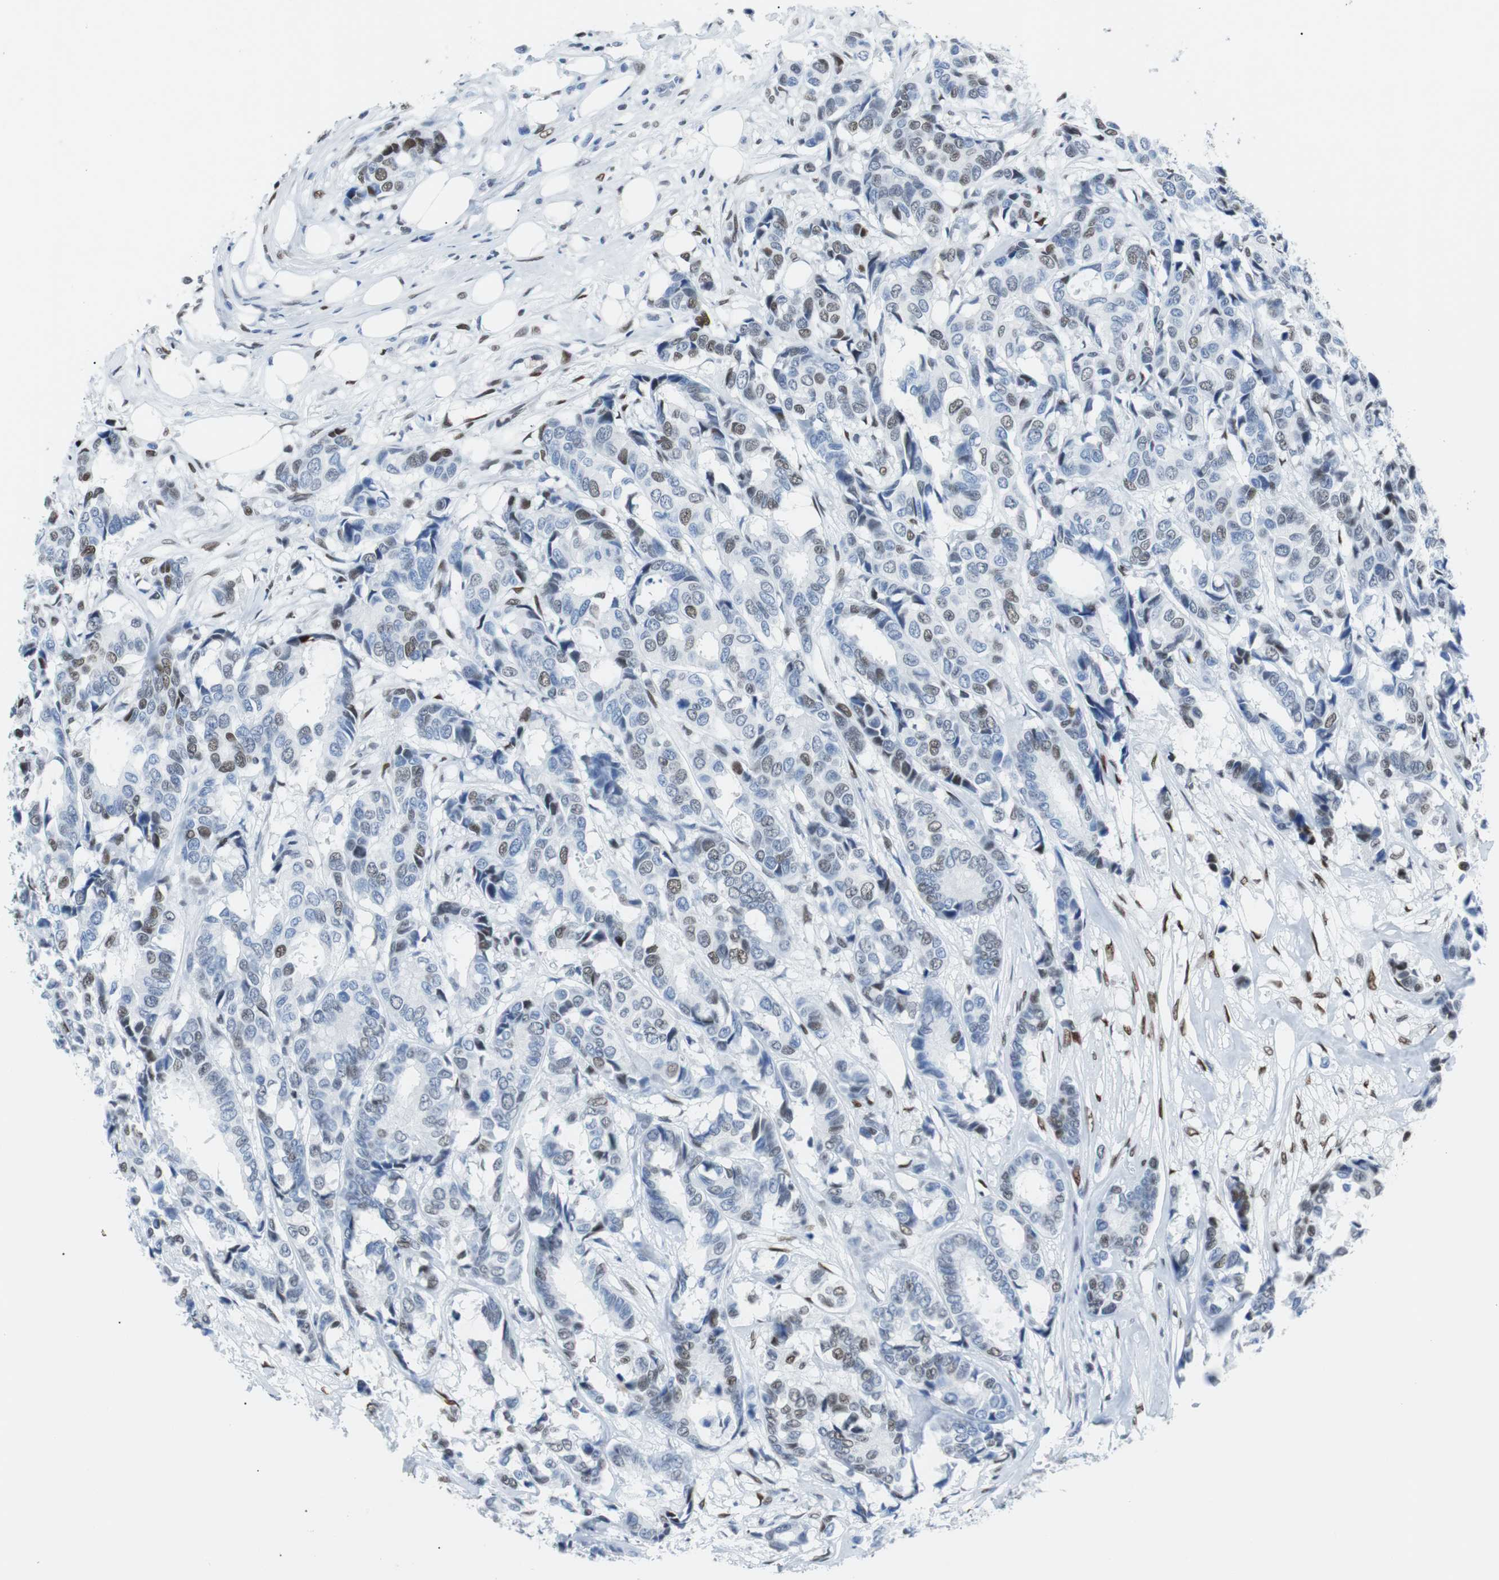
{"staining": {"intensity": "weak", "quantity": "<25%", "location": "nuclear"}, "tissue": "breast cancer", "cell_type": "Tumor cells", "image_type": "cancer", "snomed": [{"axis": "morphology", "description": "Duct carcinoma"}, {"axis": "topography", "description": "Breast"}], "caption": "Photomicrograph shows no significant protein expression in tumor cells of infiltrating ductal carcinoma (breast). (Stains: DAB immunohistochemistry with hematoxylin counter stain, Microscopy: brightfield microscopy at high magnification).", "gene": "JUN", "patient": {"sex": "female", "age": 87}}